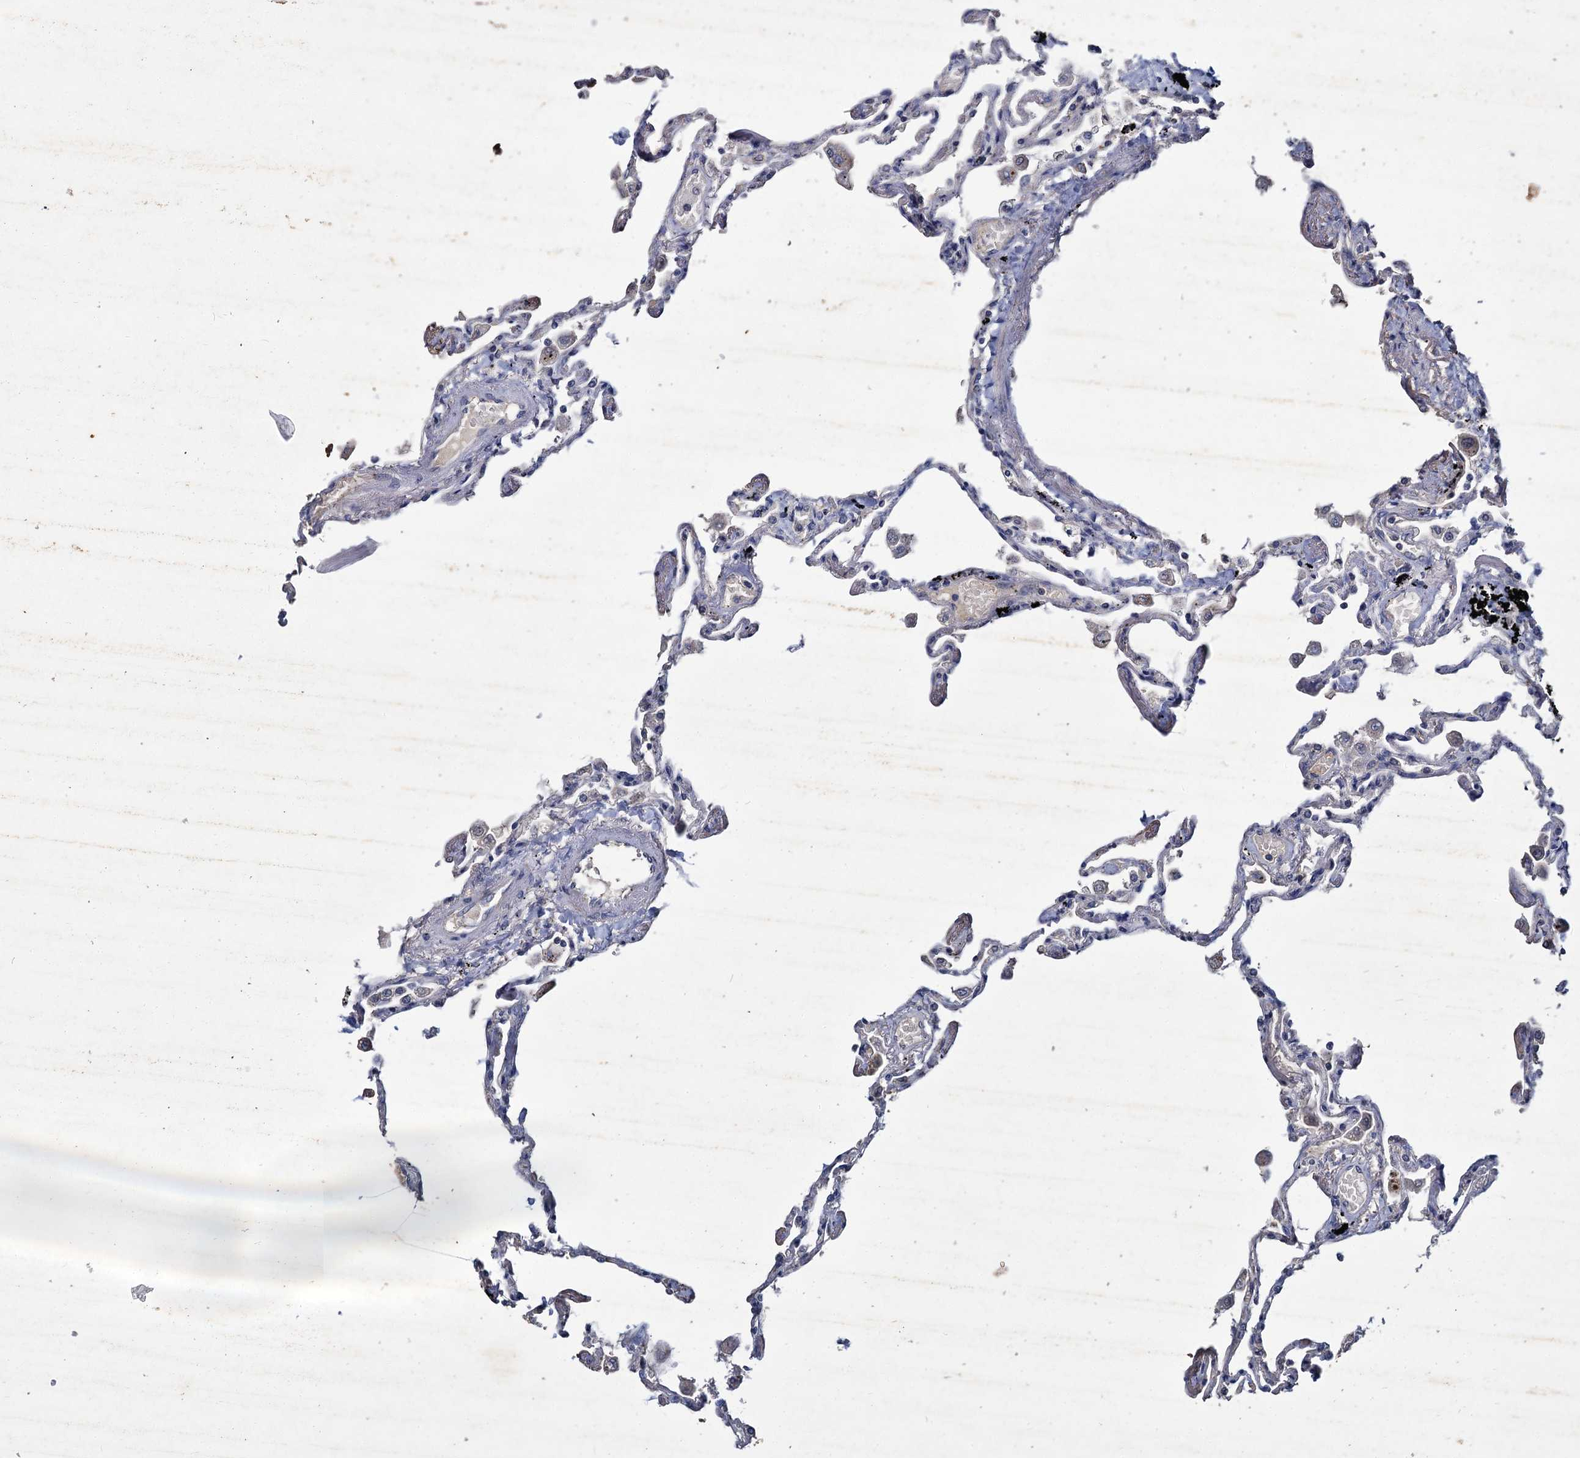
{"staining": {"intensity": "negative", "quantity": "none", "location": "none"}, "tissue": "lung", "cell_type": "Alveolar cells", "image_type": "normal", "snomed": [{"axis": "morphology", "description": "Normal tissue, NOS"}, {"axis": "topography", "description": "Lung"}], "caption": "Protein analysis of benign lung displays no significant staining in alveolar cells. (Stains: DAB immunohistochemistry (IHC) with hematoxylin counter stain, Microscopy: brightfield microscopy at high magnification).", "gene": "ATP9A", "patient": {"sex": "female", "age": 67}}